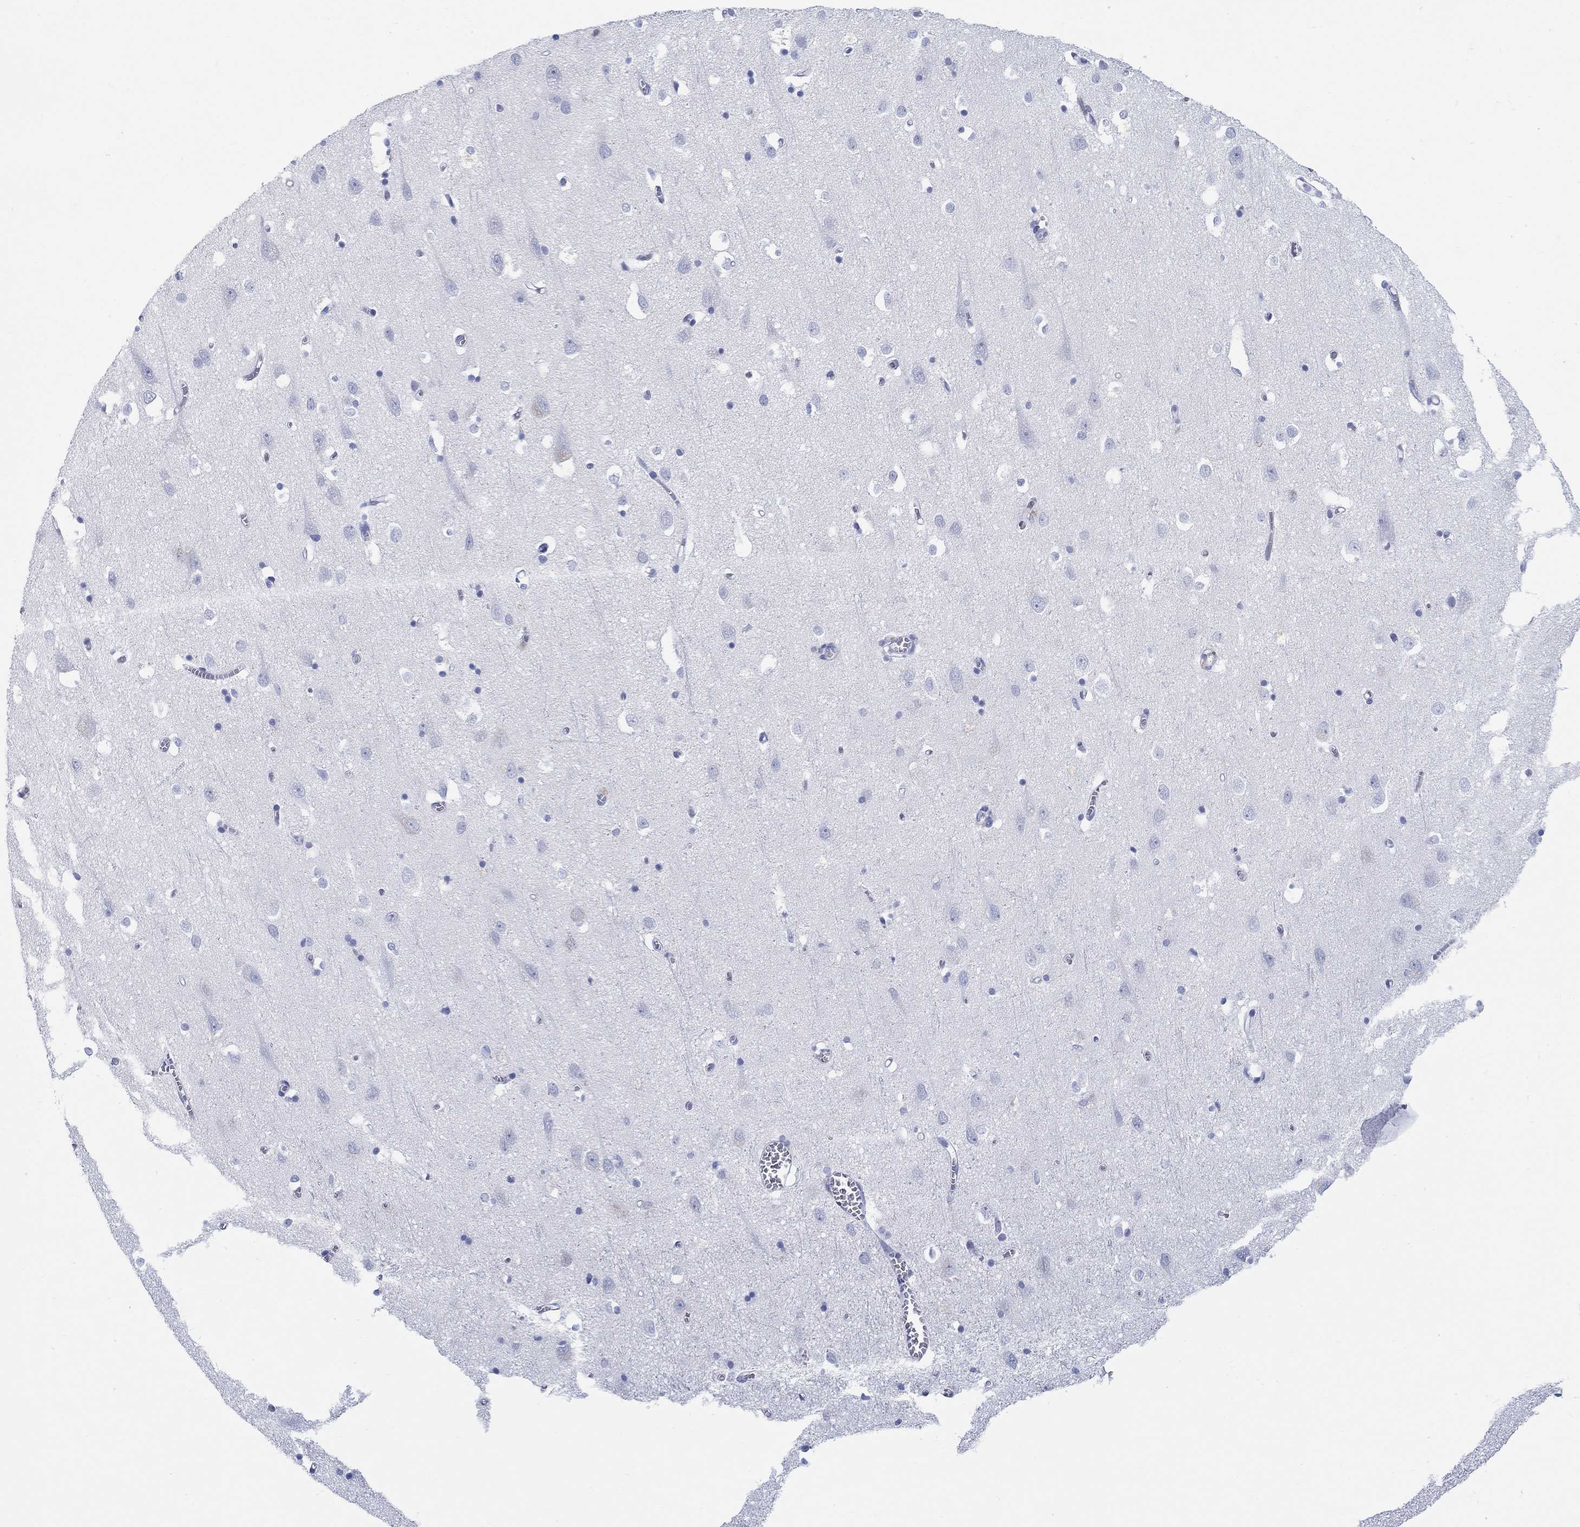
{"staining": {"intensity": "negative", "quantity": "none", "location": "none"}, "tissue": "cerebral cortex", "cell_type": "Endothelial cells", "image_type": "normal", "snomed": [{"axis": "morphology", "description": "Normal tissue, NOS"}, {"axis": "topography", "description": "Cerebral cortex"}], "caption": "Immunohistochemistry (IHC) image of unremarkable cerebral cortex: human cerebral cortex stained with DAB shows no significant protein expression in endothelial cells.", "gene": "RD3L", "patient": {"sex": "male", "age": 70}}